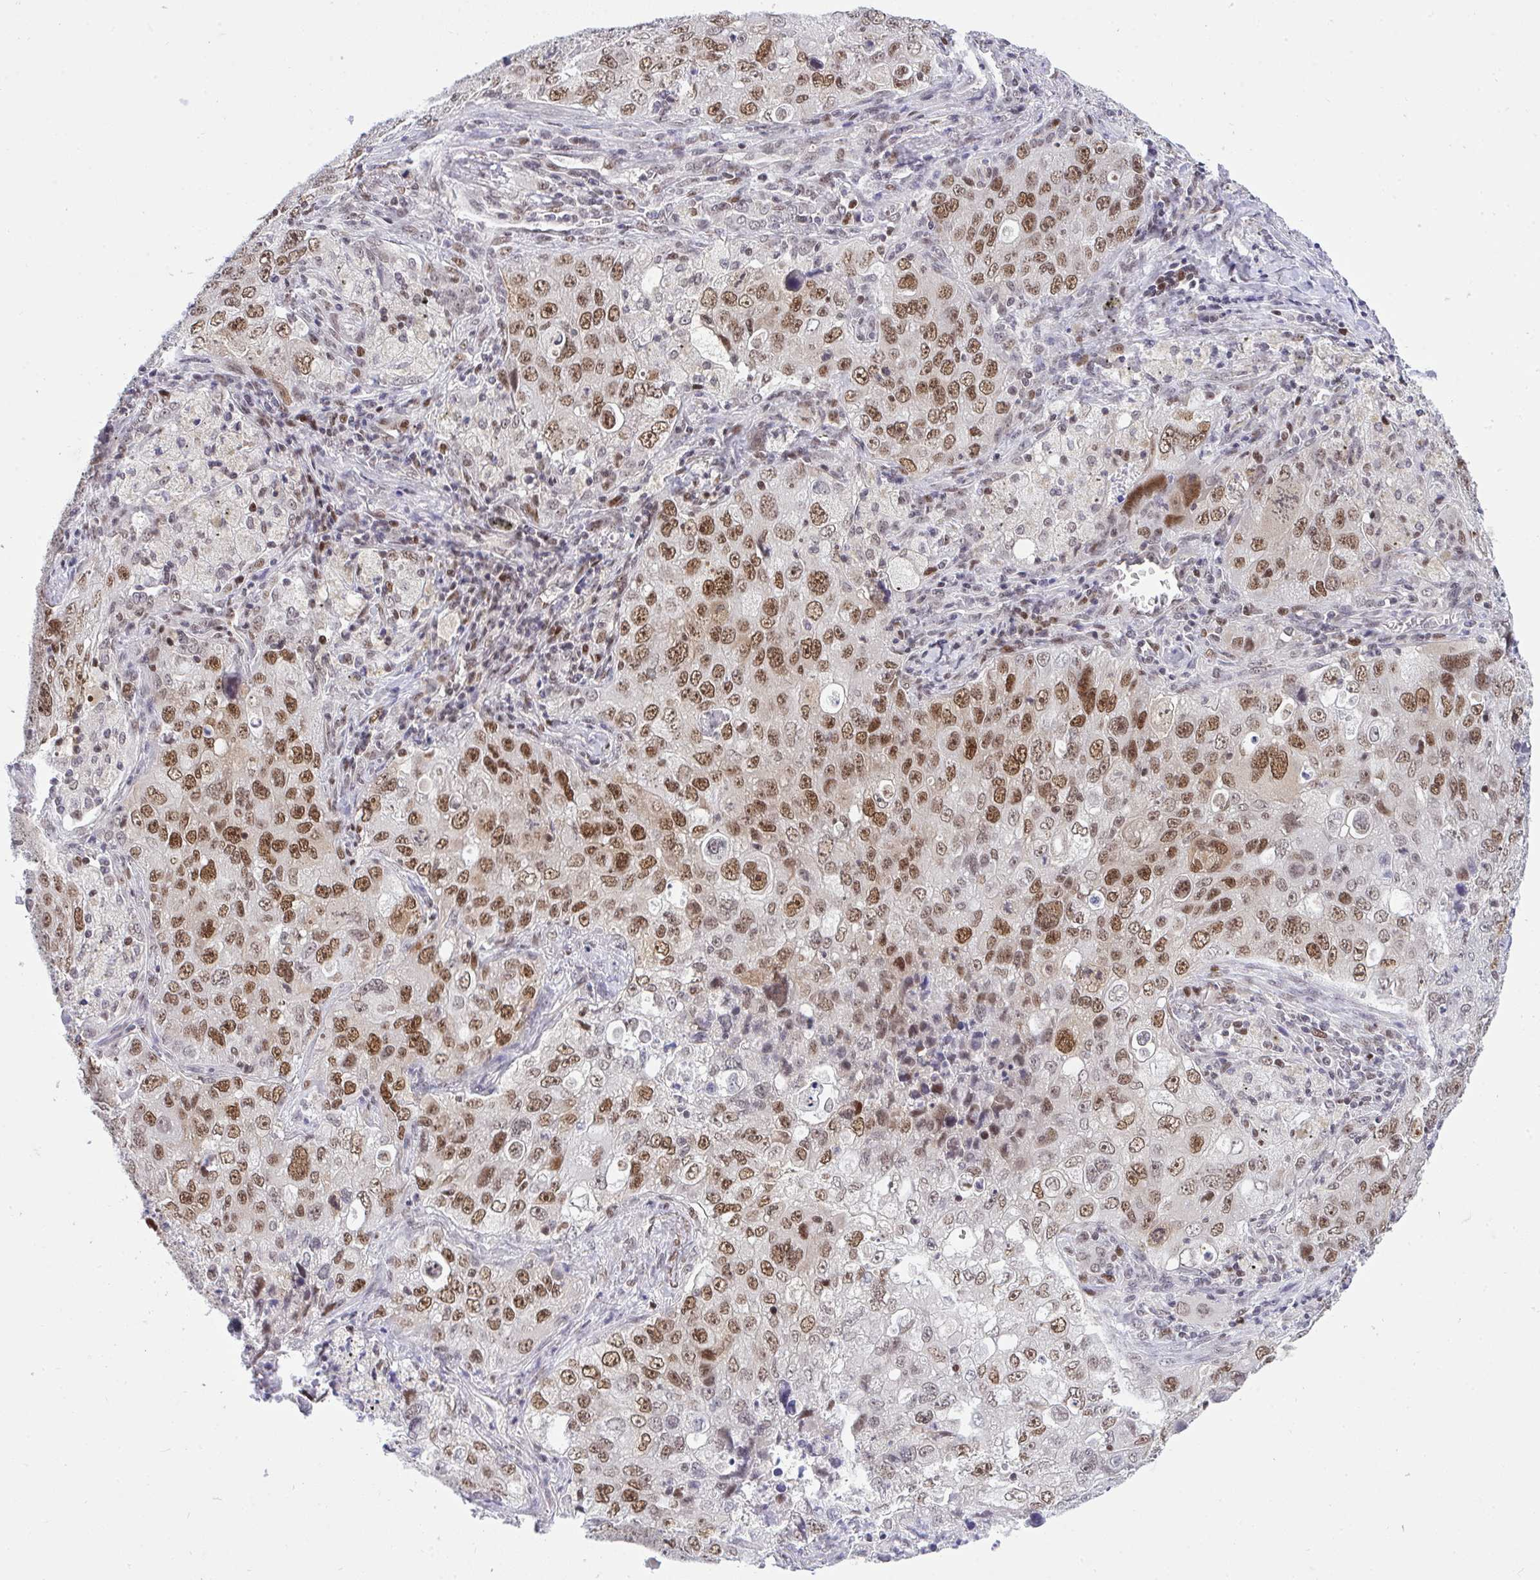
{"staining": {"intensity": "moderate", "quantity": ">75%", "location": "nuclear"}, "tissue": "lung cancer", "cell_type": "Tumor cells", "image_type": "cancer", "snomed": [{"axis": "morphology", "description": "Adenocarcinoma, NOS"}, {"axis": "morphology", "description": "Adenocarcinoma, metastatic, NOS"}, {"axis": "topography", "description": "Lymph node"}, {"axis": "topography", "description": "Lung"}], "caption": "Immunohistochemical staining of lung cancer (adenocarcinoma) demonstrates medium levels of moderate nuclear positivity in about >75% of tumor cells.", "gene": "RFC4", "patient": {"sex": "female", "age": 42}}